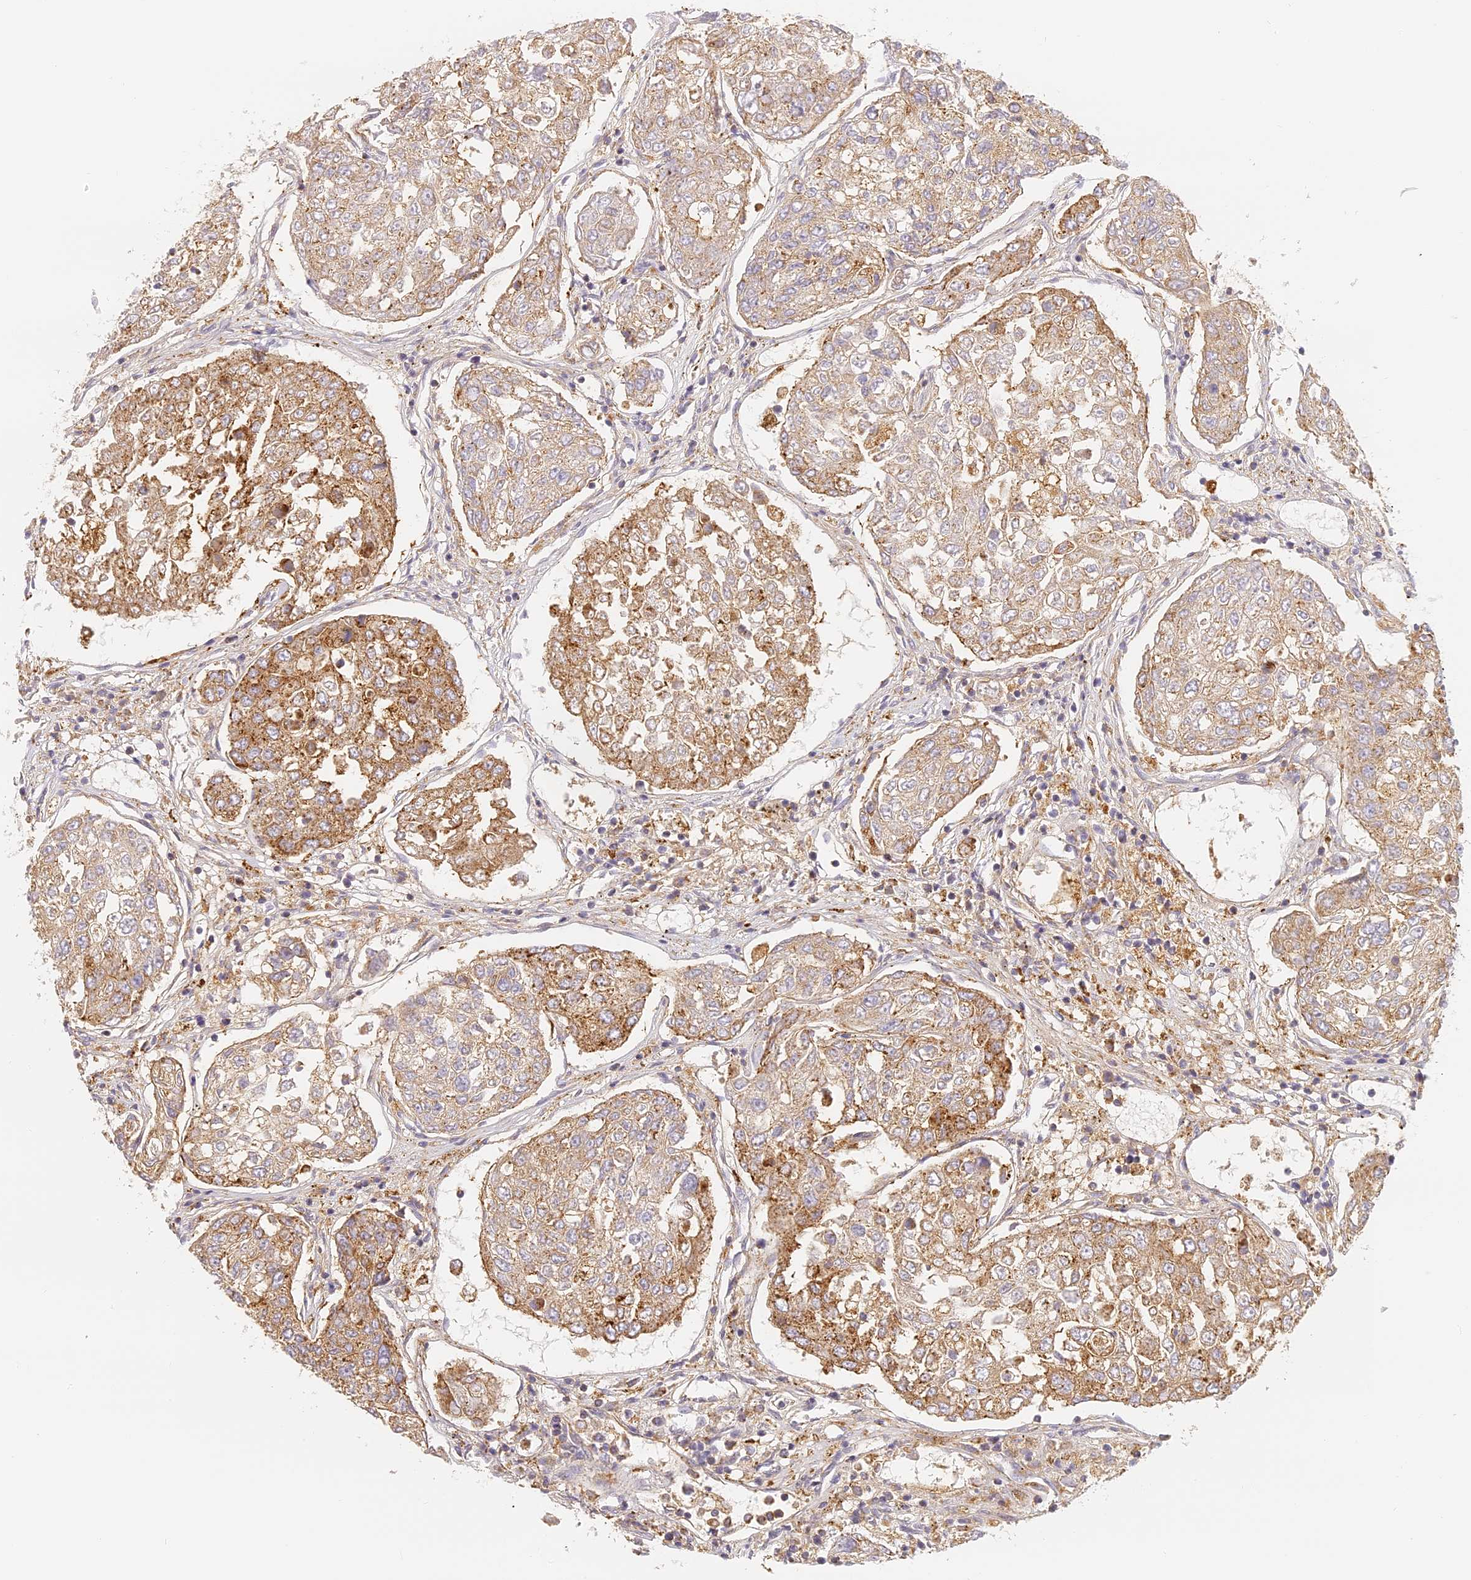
{"staining": {"intensity": "moderate", "quantity": "25%-75%", "location": "cytoplasmic/membranous"}, "tissue": "urothelial cancer", "cell_type": "Tumor cells", "image_type": "cancer", "snomed": [{"axis": "morphology", "description": "Urothelial carcinoma, High grade"}, {"axis": "topography", "description": "Lymph node"}, {"axis": "topography", "description": "Urinary bladder"}], "caption": "Protein expression analysis of human high-grade urothelial carcinoma reveals moderate cytoplasmic/membranous positivity in about 25%-75% of tumor cells.", "gene": "LAMP2", "patient": {"sex": "male", "age": 51}}